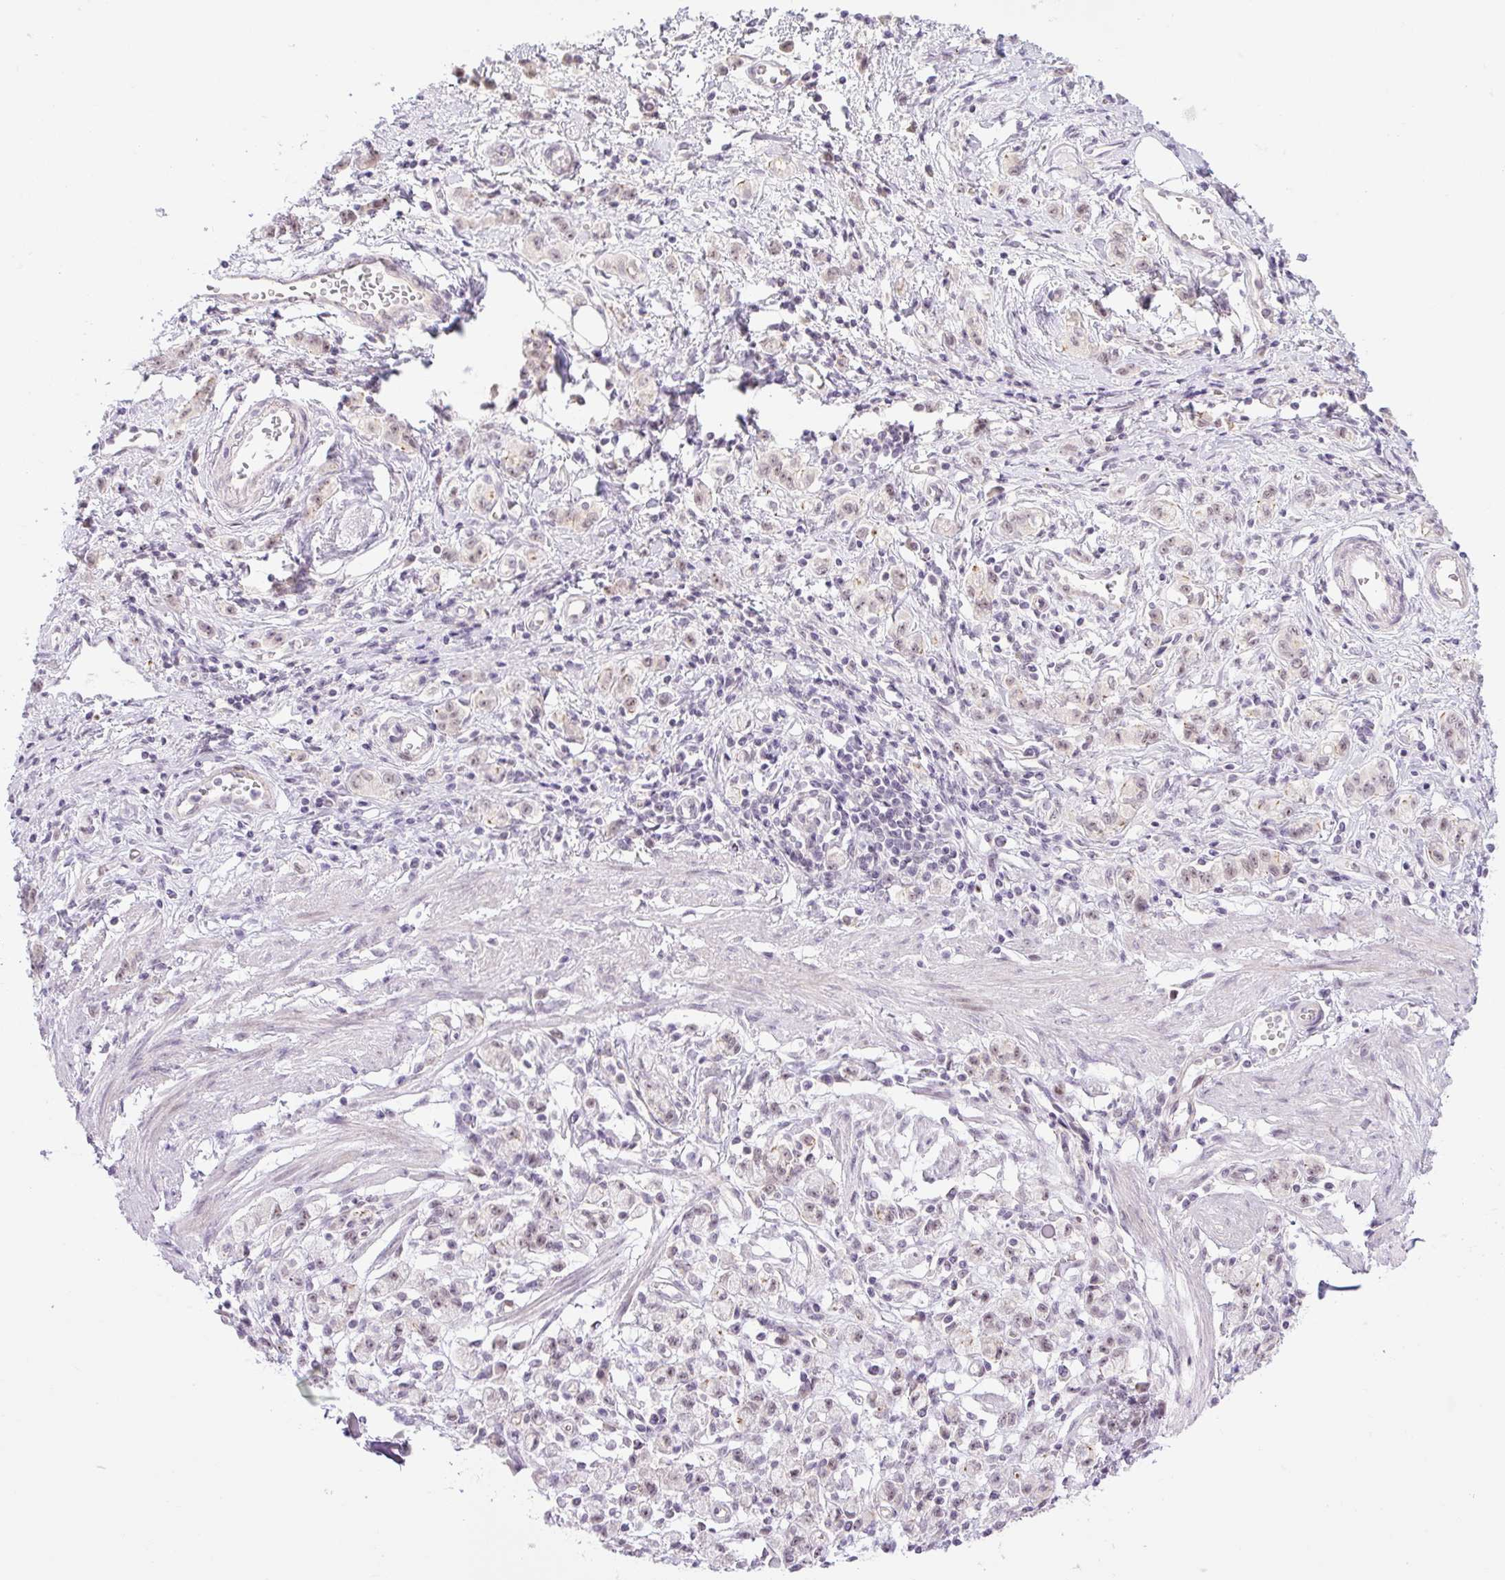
{"staining": {"intensity": "weak", "quantity": ">75%", "location": "cytoplasmic/membranous,nuclear"}, "tissue": "stomach cancer", "cell_type": "Tumor cells", "image_type": "cancer", "snomed": [{"axis": "morphology", "description": "Adenocarcinoma, NOS"}, {"axis": "topography", "description": "Stomach"}], "caption": "Immunohistochemistry (IHC) image of adenocarcinoma (stomach) stained for a protein (brown), which shows low levels of weak cytoplasmic/membranous and nuclear staining in about >75% of tumor cells.", "gene": "ICE1", "patient": {"sex": "male", "age": 77}}